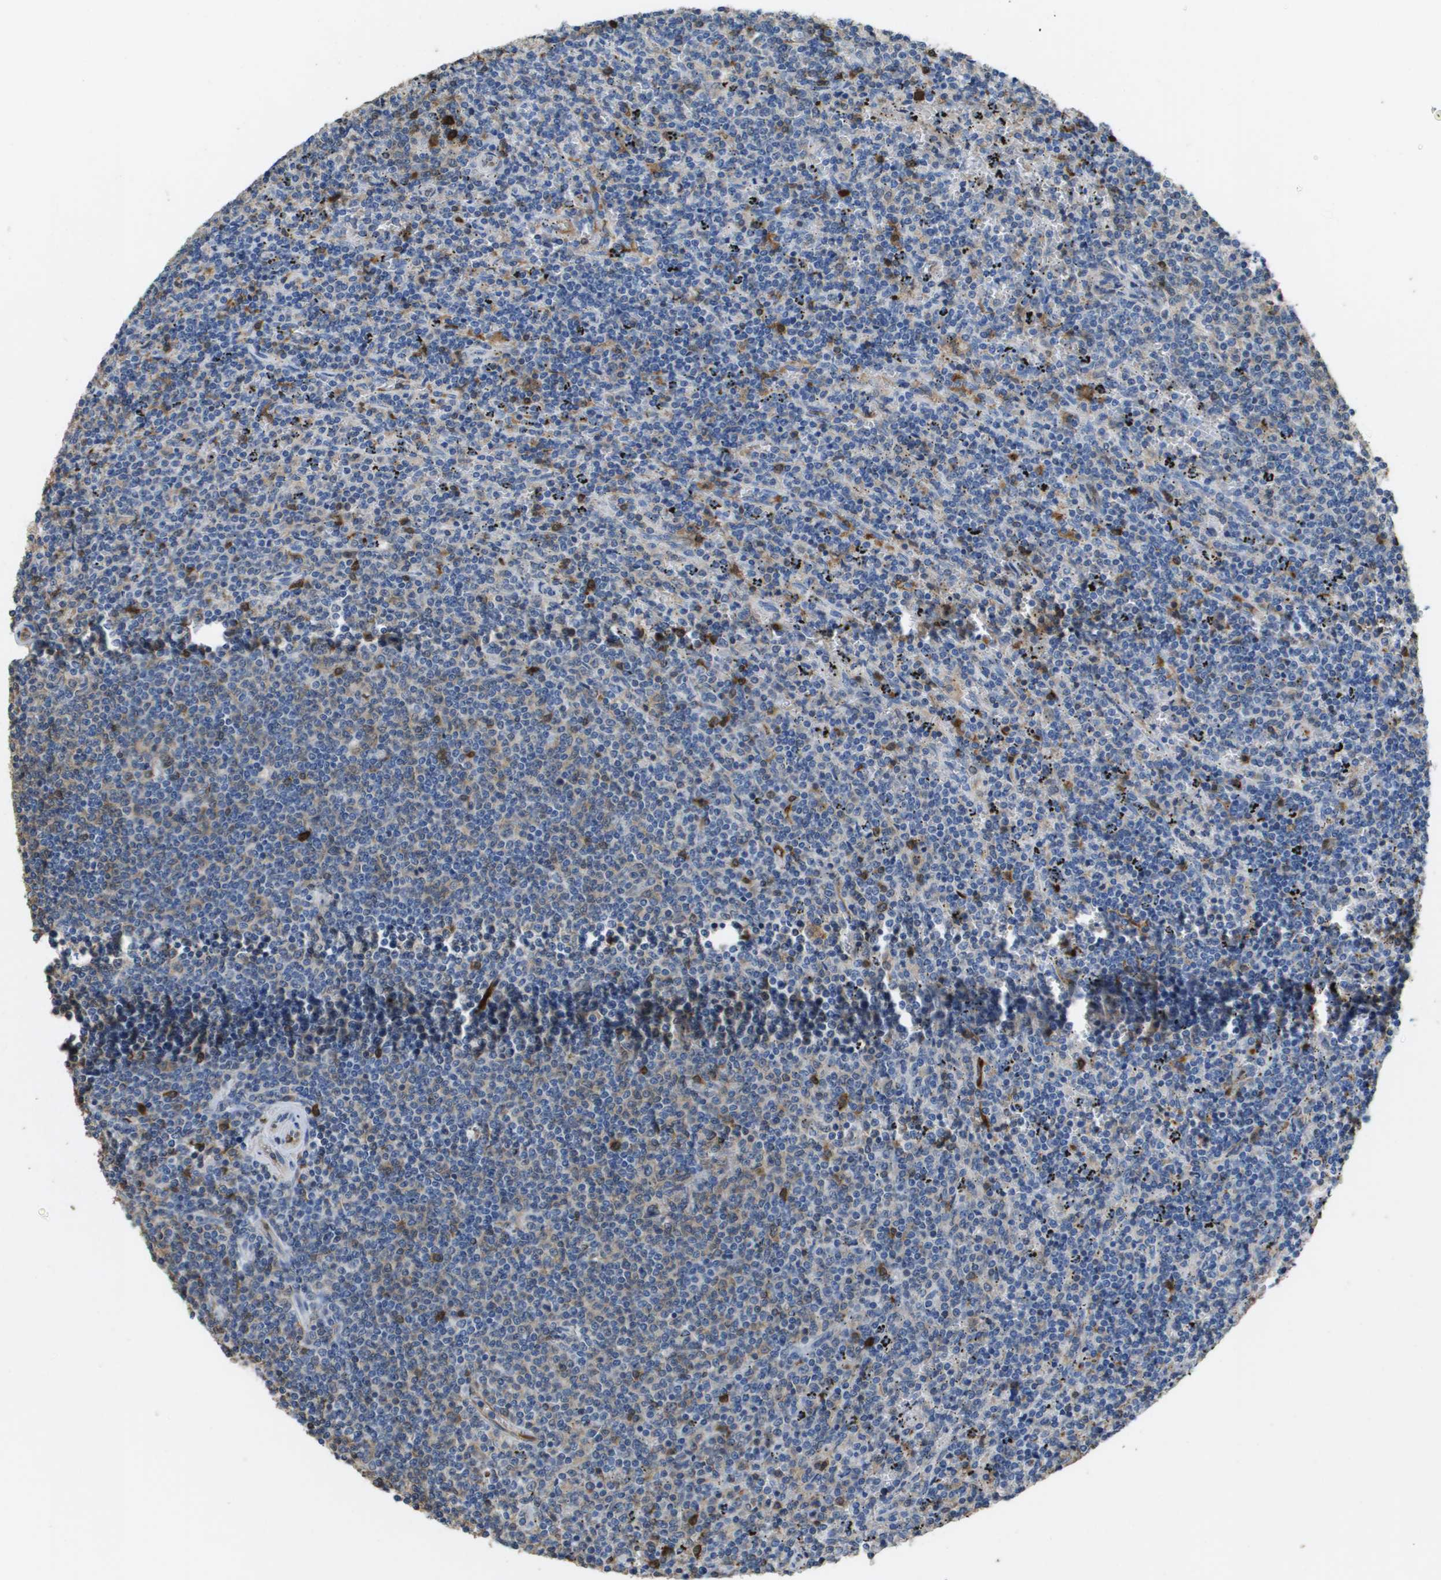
{"staining": {"intensity": "moderate", "quantity": "<25%", "location": "cytoplasmic/membranous"}, "tissue": "lymphoma", "cell_type": "Tumor cells", "image_type": "cancer", "snomed": [{"axis": "morphology", "description": "Malignant lymphoma, non-Hodgkin's type, Low grade"}, {"axis": "topography", "description": "Spleen"}], "caption": "This is a histology image of IHC staining of malignant lymphoma, non-Hodgkin's type (low-grade), which shows moderate positivity in the cytoplasmic/membranous of tumor cells.", "gene": "FABP5", "patient": {"sex": "female", "age": 50}}